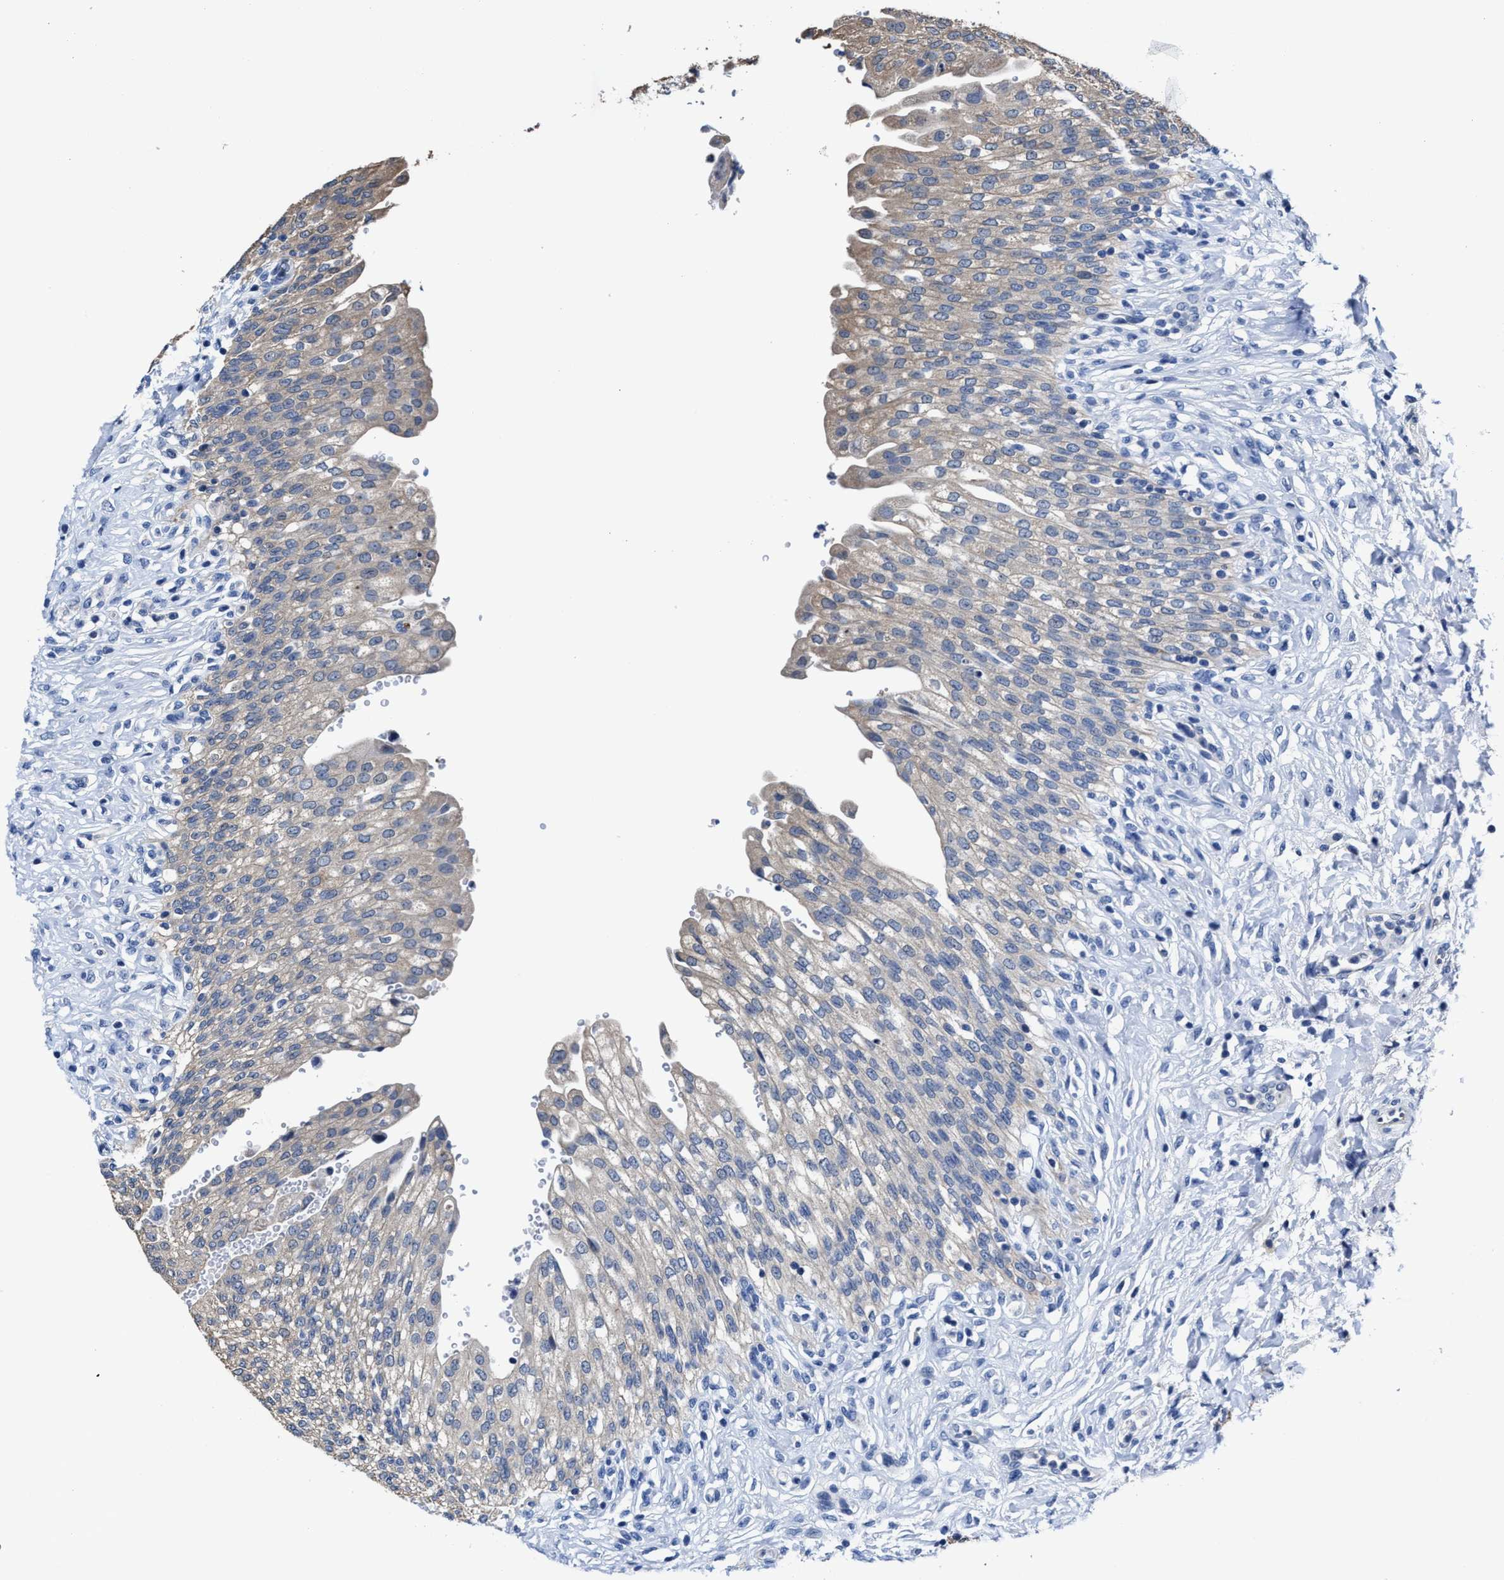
{"staining": {"intensity": "weak", "quantity": "25%-75%", "location": "cytoplasmic/membranous"}, "tissue": "urinary bladder", "cell_type": "Urothelial cells", "image_type": "normal", "snomed": [{"axis": "morphology", "description": "Urothelial carcinoma, High grade"}, {"axis": "topography", "description": "Urinary bladder"}], "caption": "Immunohistochemical staining of normal urinary bladder demonstrates low levels of weak cytoplasmic/membranous positivity in about 25%-75% of urothelial cells.", "gene": "HOOK1", "patient": {"sex": "male", "age": 46}}